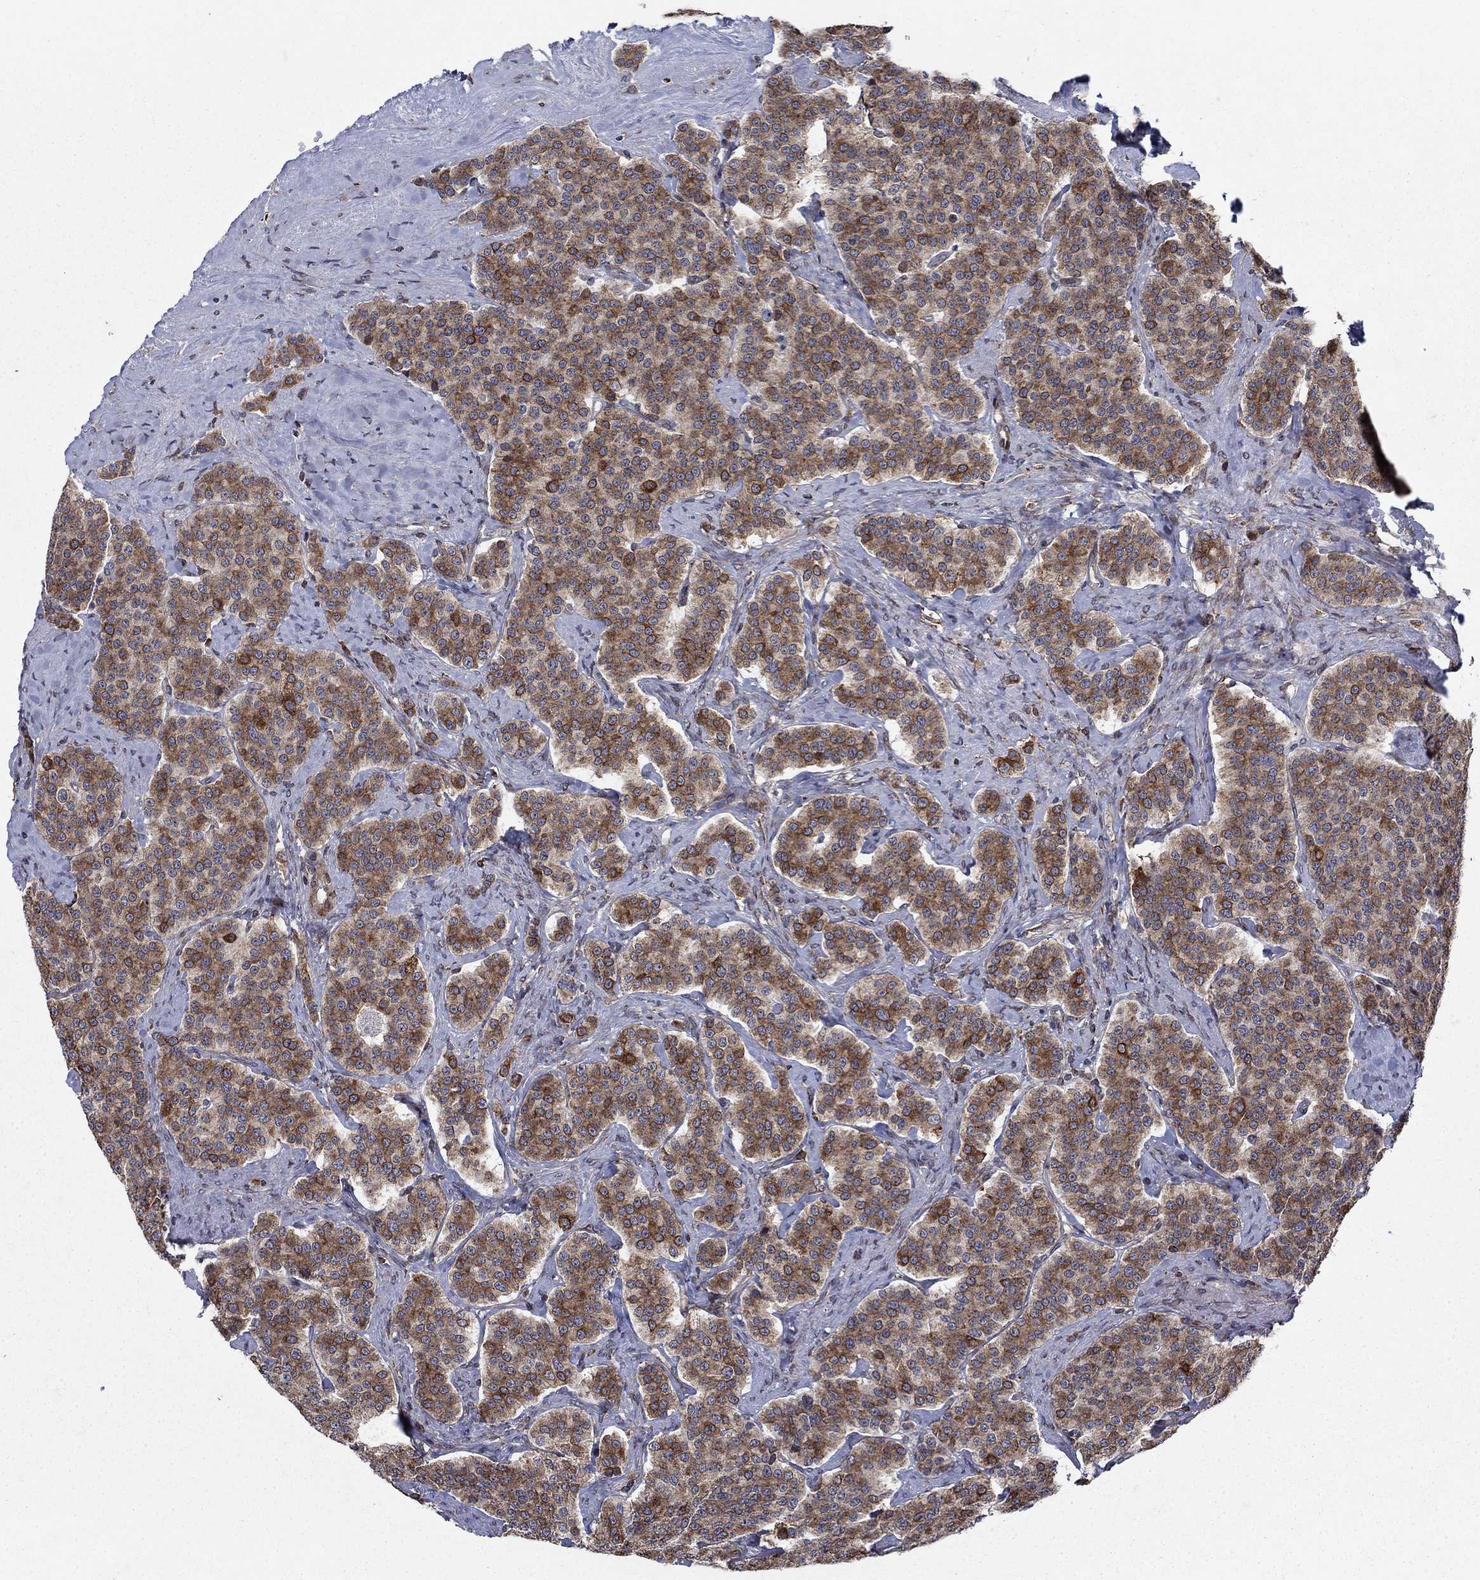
{"staining": {"intensity": "strong", "quantity": "<25%", "location": "cytoplasmic/membranous"}, "tissue": "carcinoid", "cell_type": "Tumor cells", "image_type": "cancer", "snomed": [{"axis": "morphology", "description": "Carcinoid, malignant, NOS"}, {"axis": "topography", "description": "Small intestine"}], "caption": "About <25% of tumor cells in carcinoid (malignant) demonstrate strong cytoplasmic/membranous protein staining as visualized by brown immunohistochemical staining.", "gene": "DHRS7", "patient": {"sex": "female", "age": 58}}